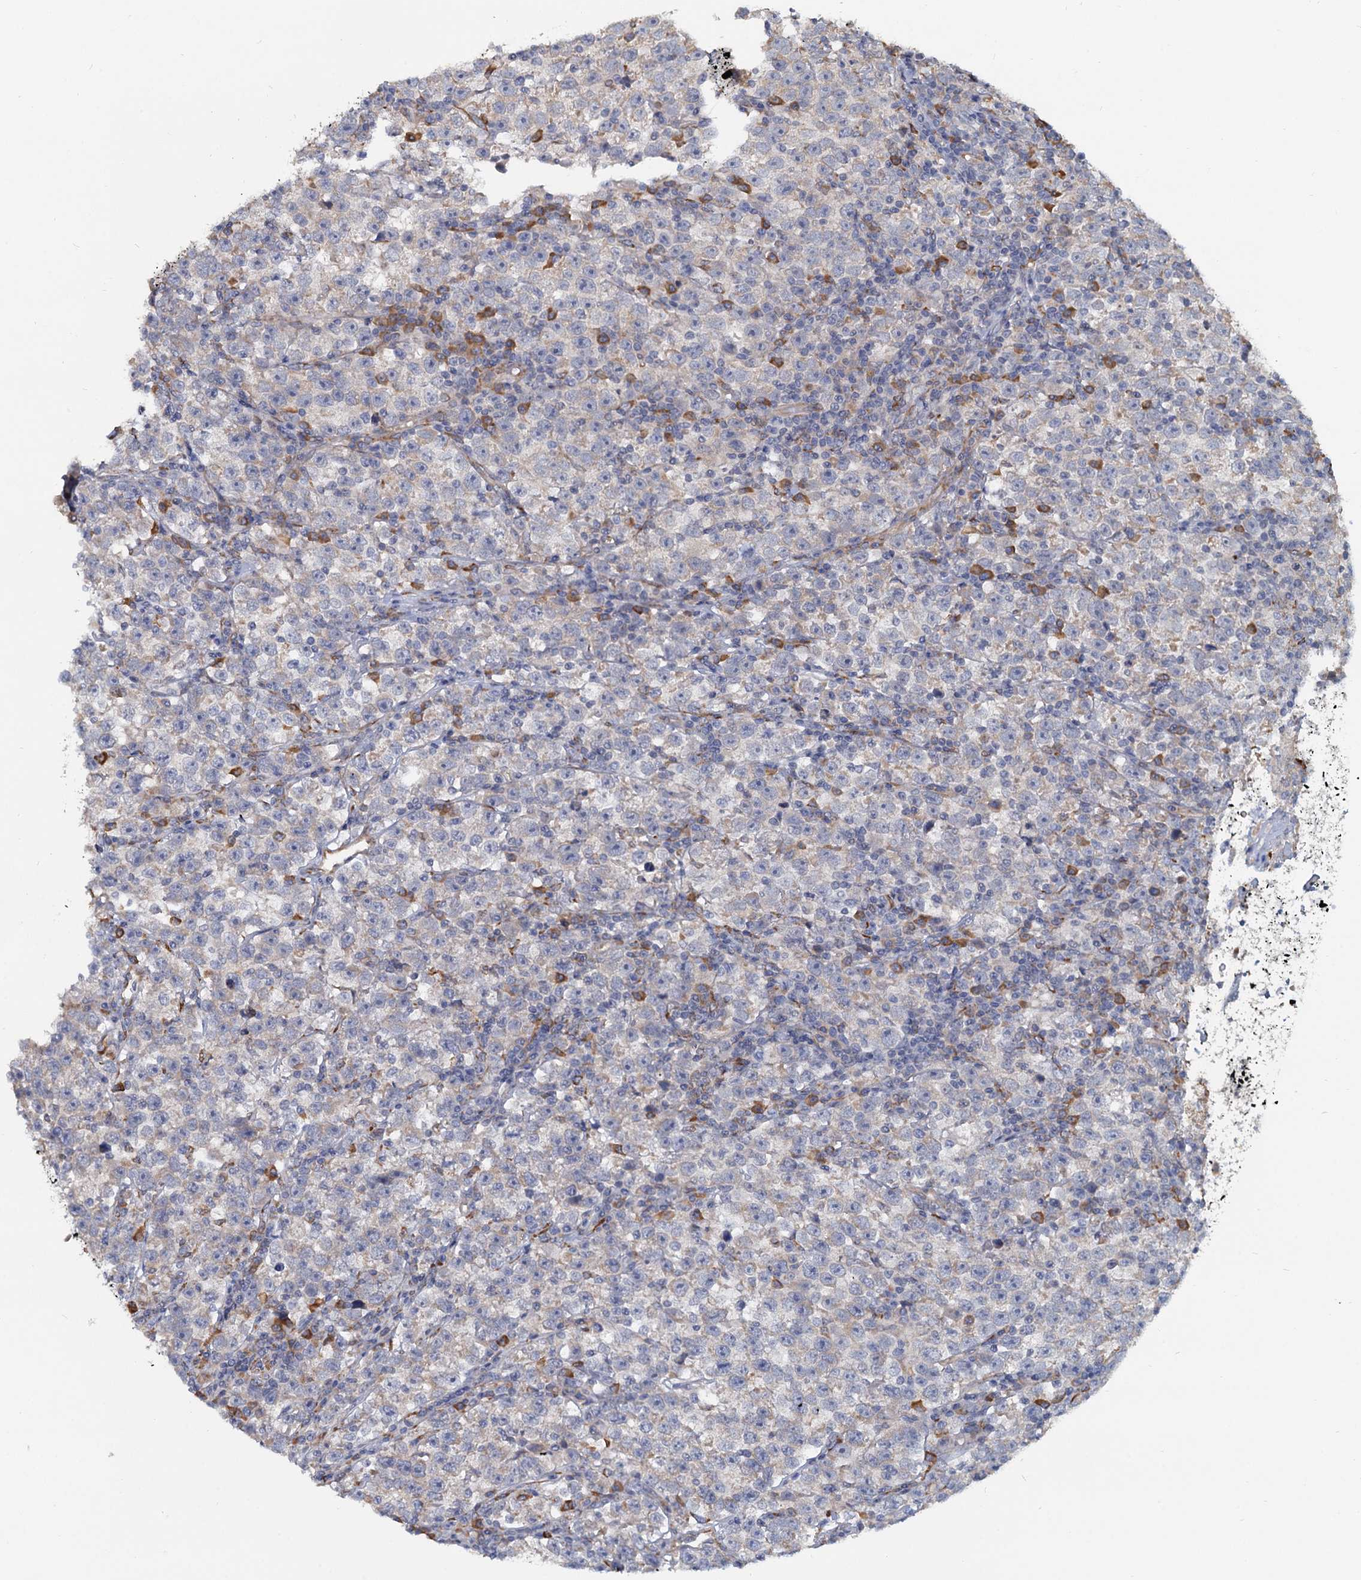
{"staining": {"intensity": "negative", "quantity": "none", "location": "none"}, "tissue": "testis cancer", "cell_type": "Tumor cells", "image_type": "cancer", "snomed": [{"axis": "morphology", "description": "Normal tissue, NOS"}, {"axis": "morphology", "description": "Seminoma, NOS"}, {"axis": "topography", "description": "Testis"}], "caption": "Protein analysis of testis seminoma displays no significant positivity in tumor cells.", "gene": "LRRC51", "patient": {"sex": "male", "age": 43}}